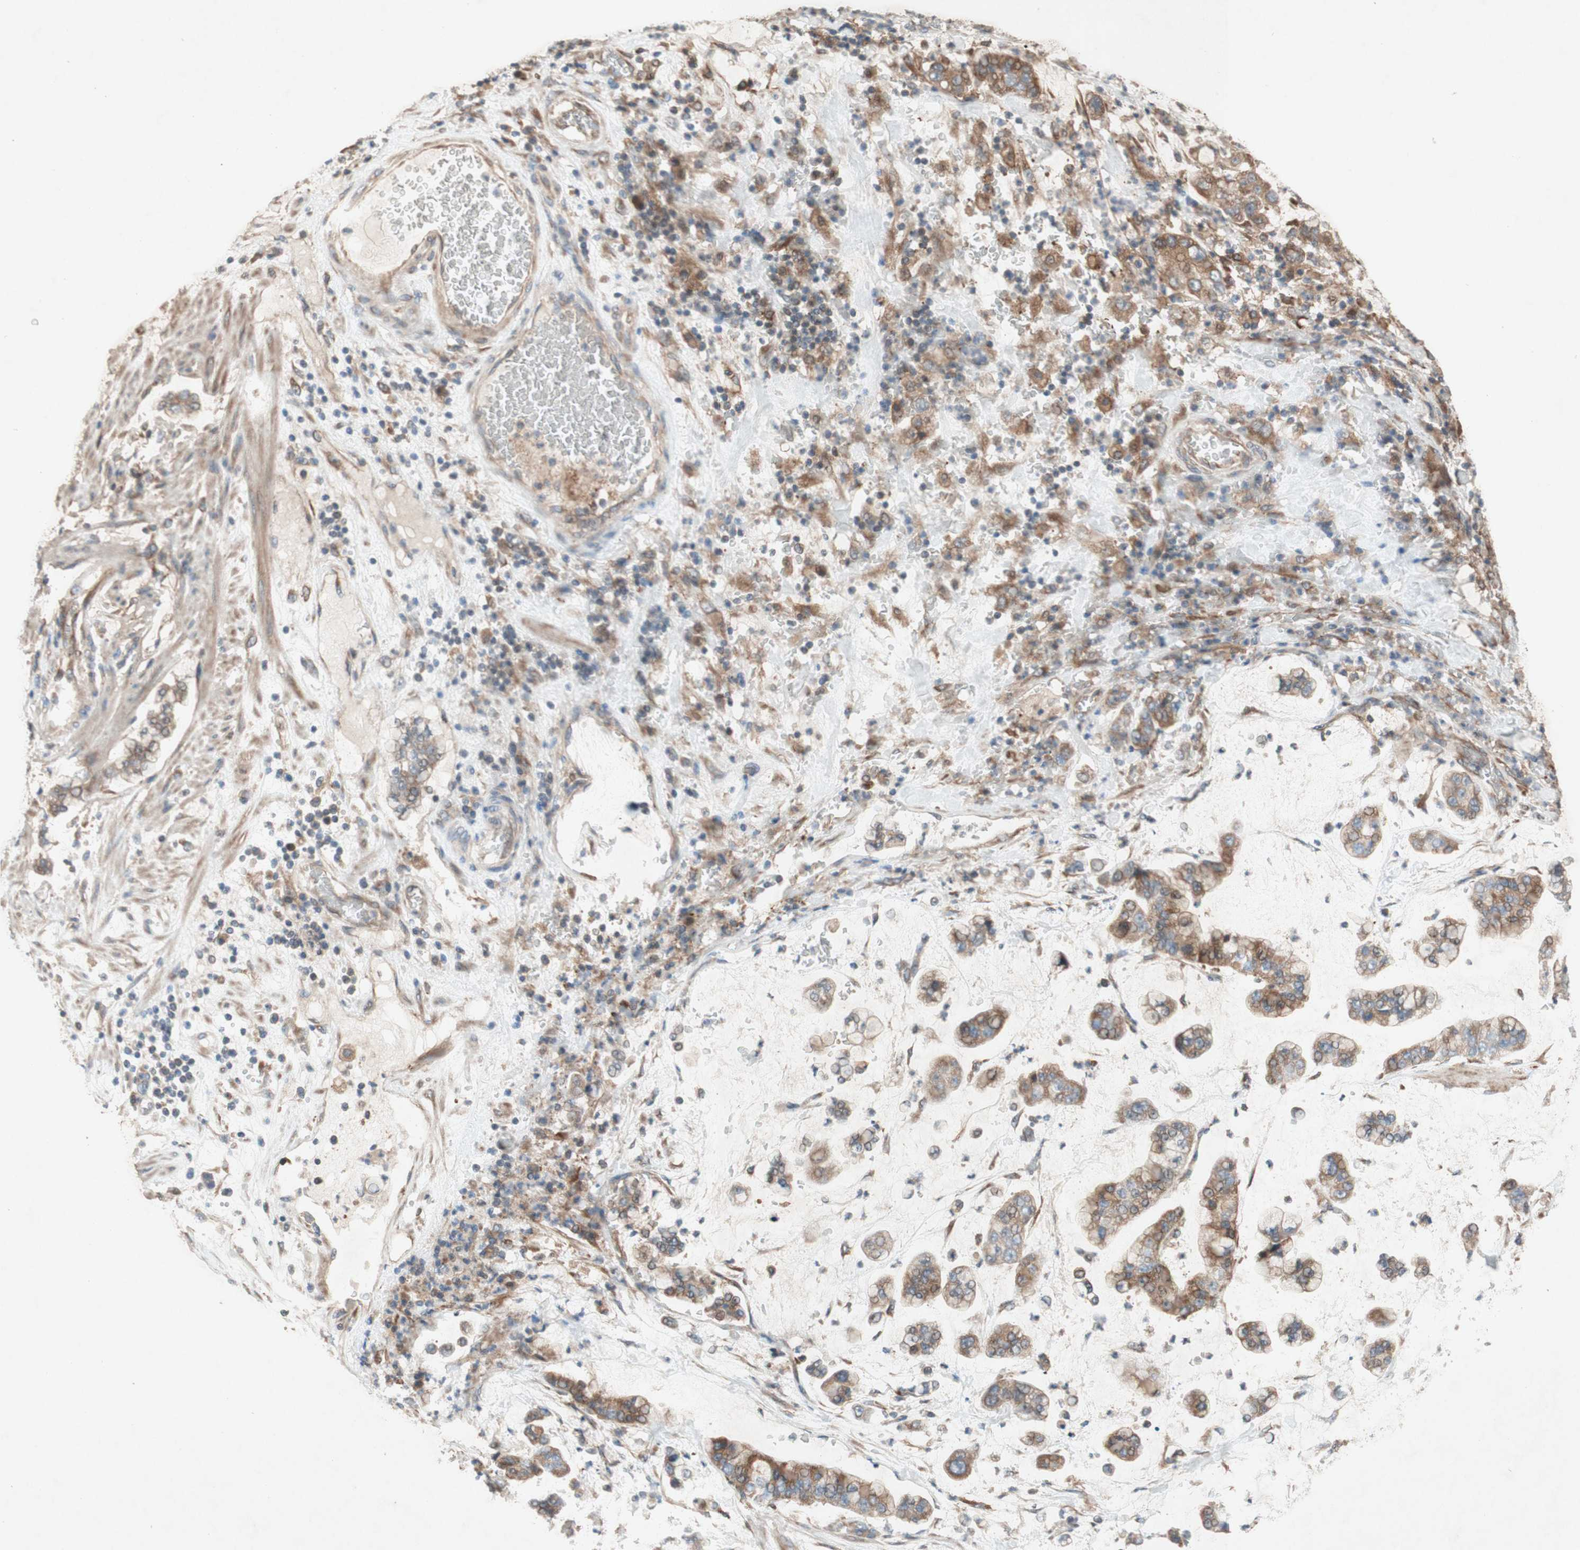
{"staining": {"intensity": "moderate", "quantity": ">75%", "location": "cytoplasmic/membranous"}, "tissue": "stomach cancer", "cell_type": "Tumor cells", "image_type": "cancer", "snomed": [{"axis": "morphology", "description": "Normal tissue, NOS"}, {"axis": "morphology", "description": "Adenocarcinoma, NOS"}, {"axis": "topography", "description": "Stomach, upper"}, {"axis": "topography", "description": "Stomach"}], "caption": "Stomach cancer (adenocarcinoma) stained with DAB IHC demonstrates medium levels of moderate cytoplasmic/membranous expression in about >75% of tumor cells. (DAB IHC with brightfield microscopy, high magnification).", "gene": "SOCS2", "patient": {"sex": "male", "age": 76}}